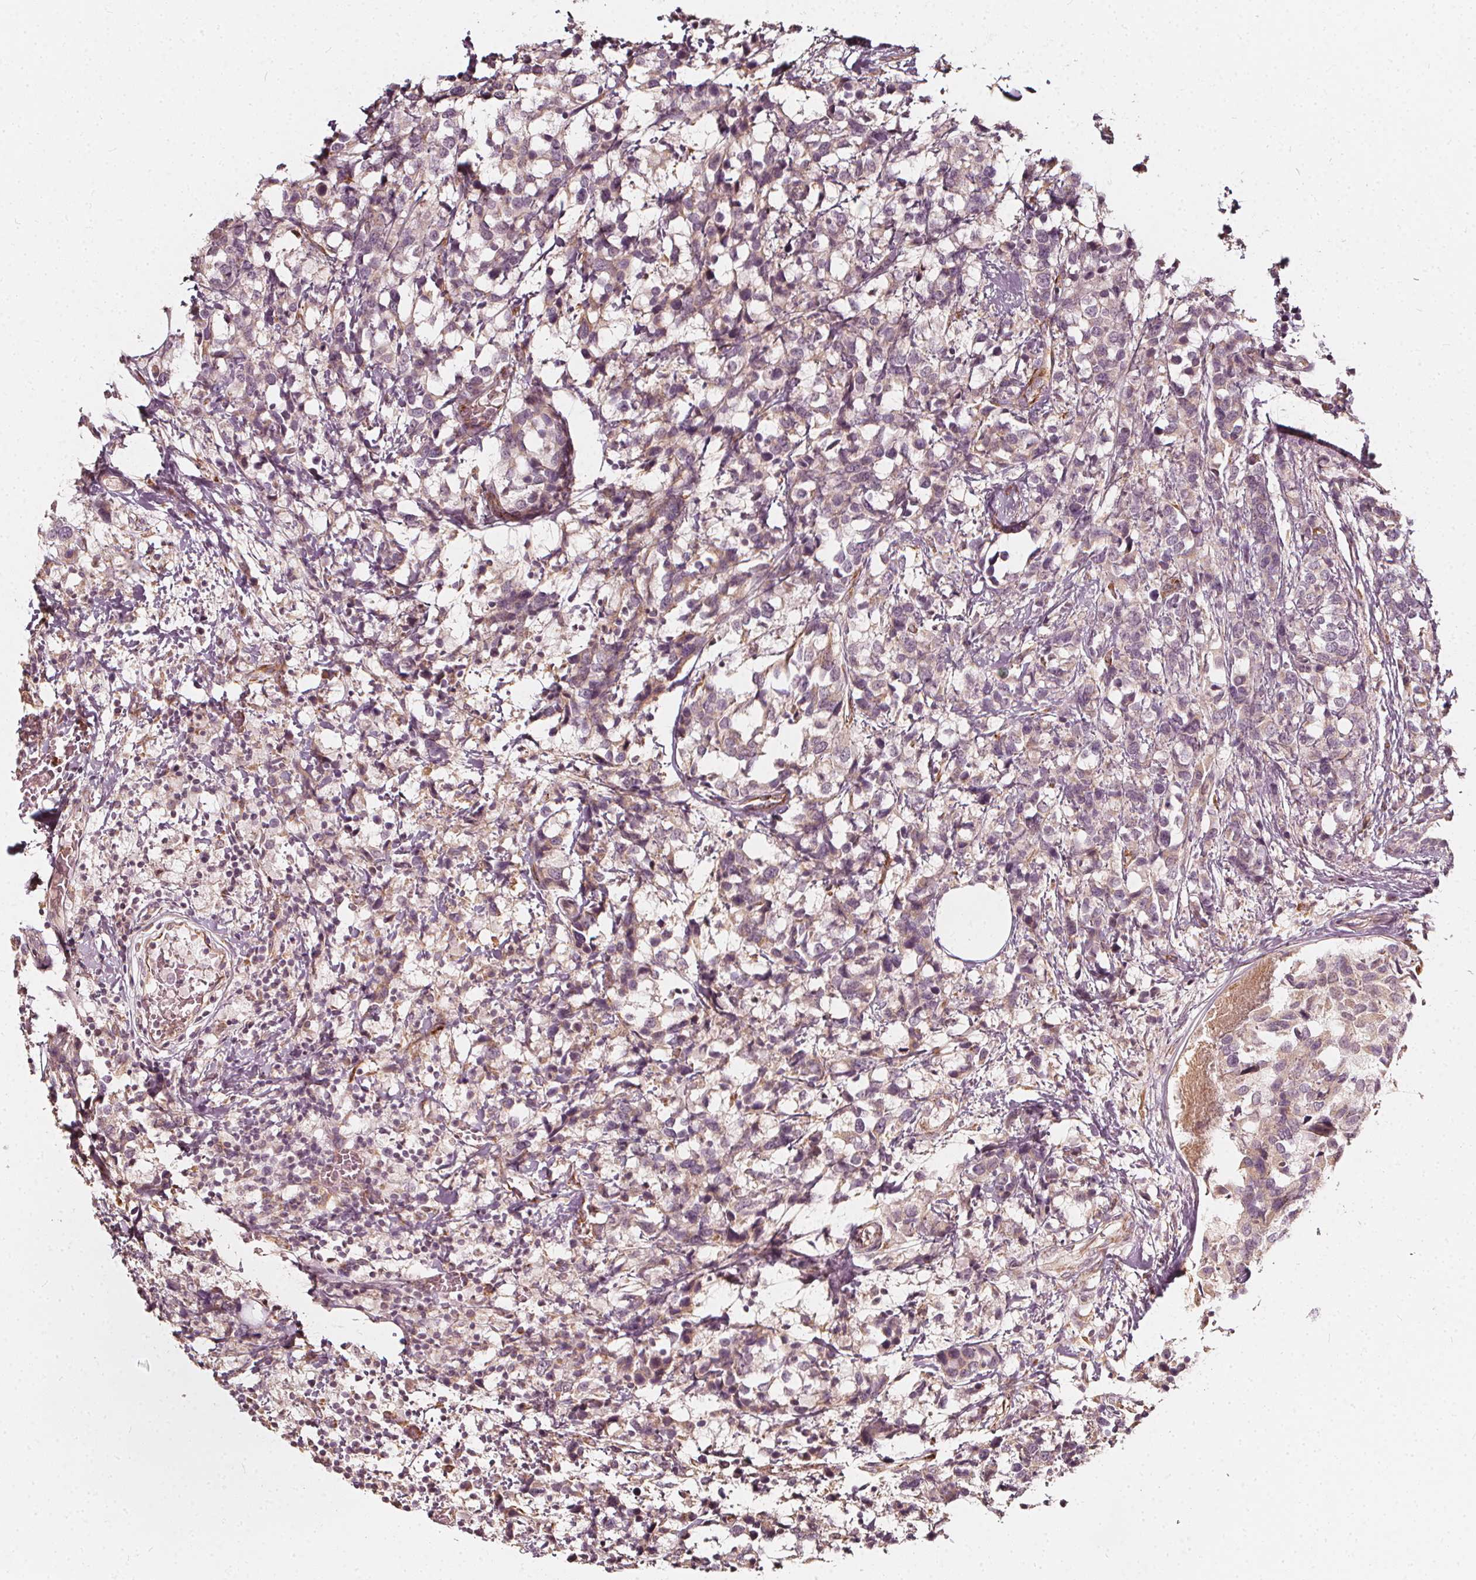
{"staining": {"intensity": "weak", "quantity": "<25%", "location": "cytoplasmic/membranous"}, "tissue": "breast cancer", "cell_type": "Tumor cells", "image_type": "cancer", "snomed": [{"axis": "morphology", "description": "Lobular carcinoma"}, {"axis": "topography", "description": "Breast"}], "caption": "This is an immunohistochemistry (IHC) micrograph of human breast lobular carcinoma. There is no staining in tumor cells.", "gene": "NPC1L1", "patient": {"sex": "female", "age": 59}}